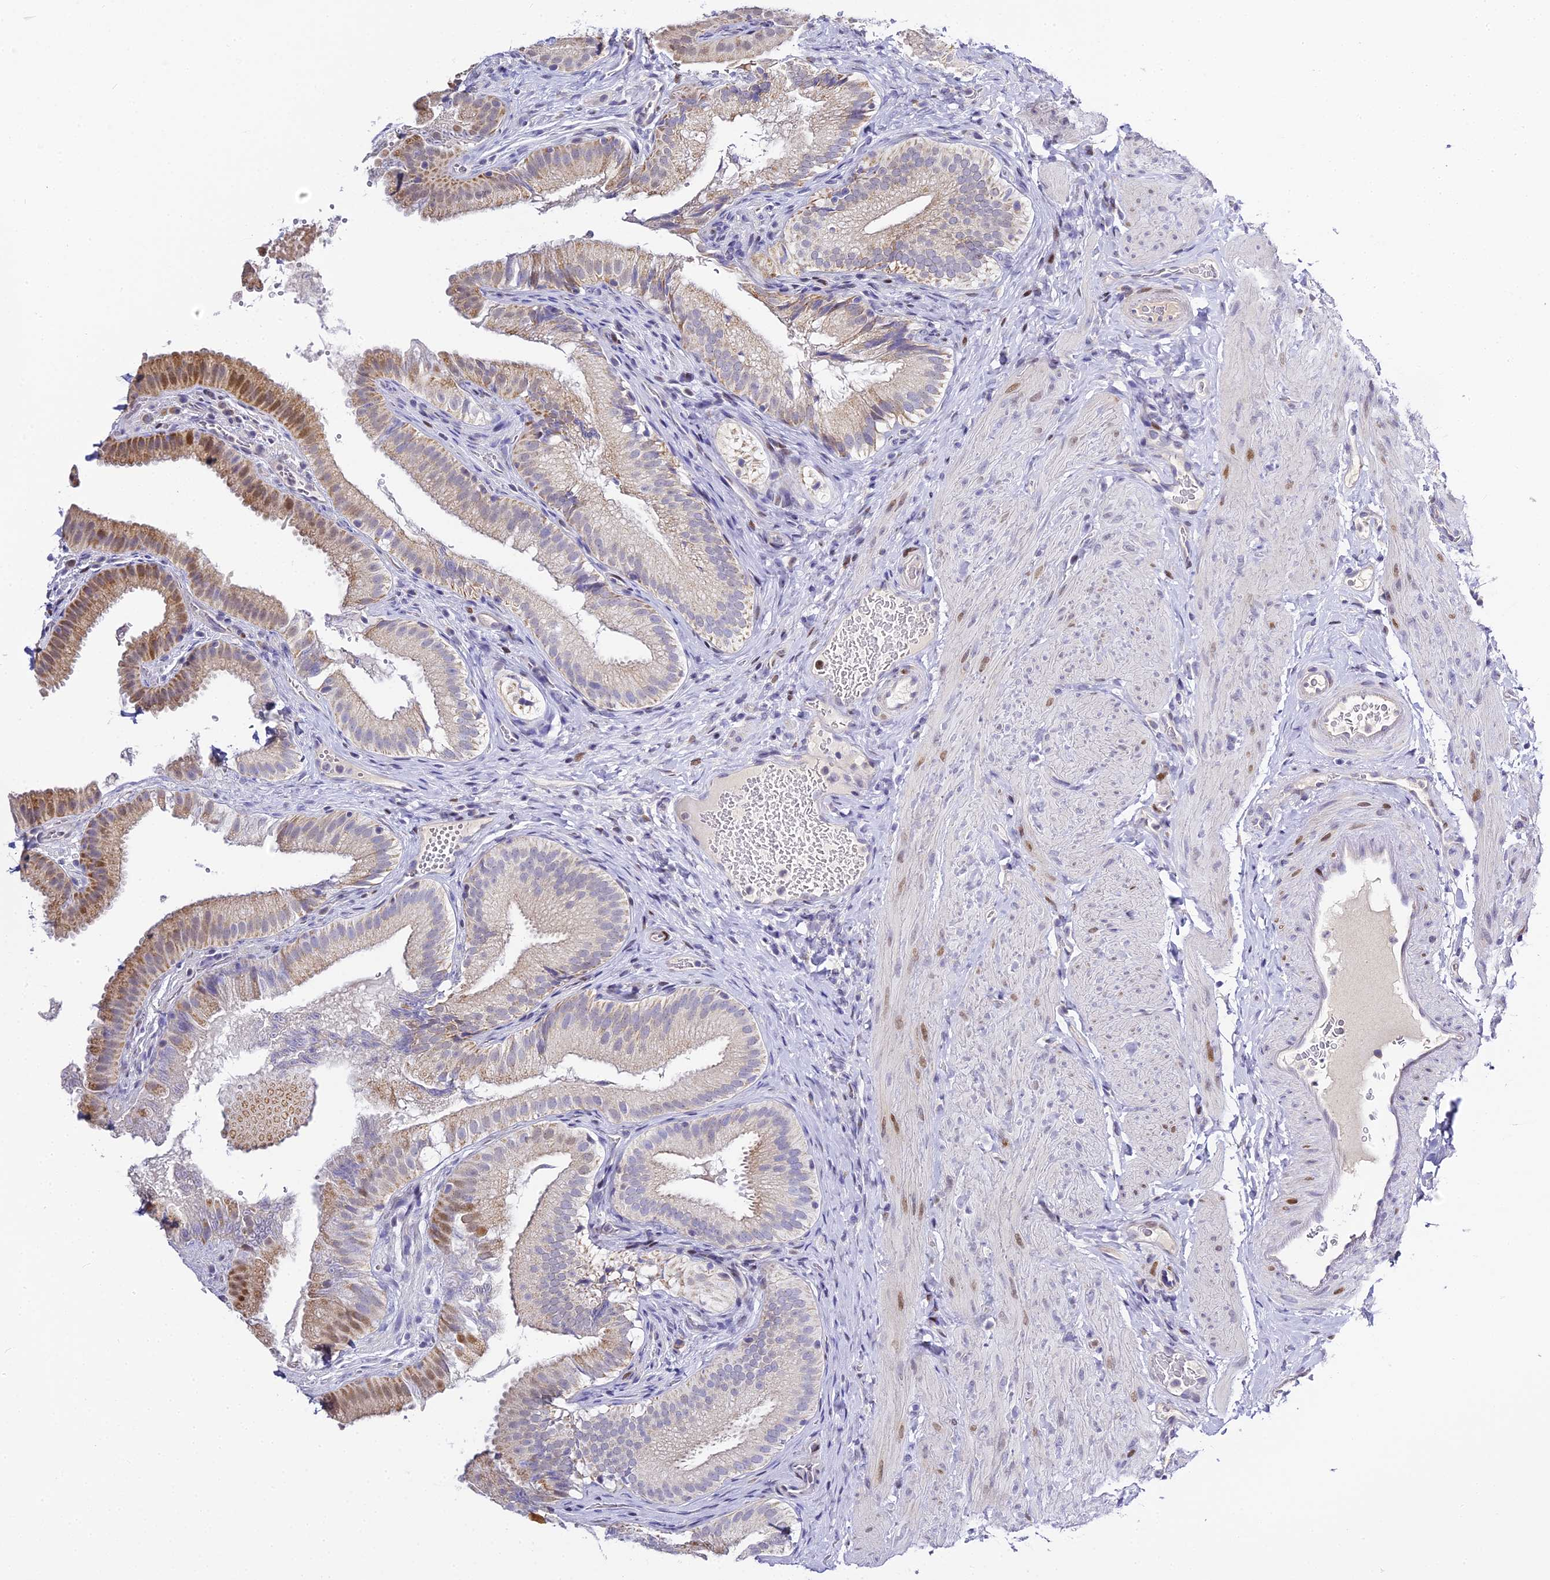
{"staining": {"intensity": "moderate", "quantity": "<25%", "location": "cytoplasmic/membranous,nuclear"}, "tissue": "gallbladder", "cell_type": "Glandular cells", "image_type": "normal", "snomed": [{"axis": "morphology", "description": "Normal tissue, NOS"}, {"axis": "topography", "description": "Gallbladder"}], "caption": "Moderate cytoplasmic/membranous,nuclear positivity is seen in approximately <25% of glandular cells in unremarkable gallbladder.", "gene": "SERP1", "patient": {"sex": "female", "age": 30}}